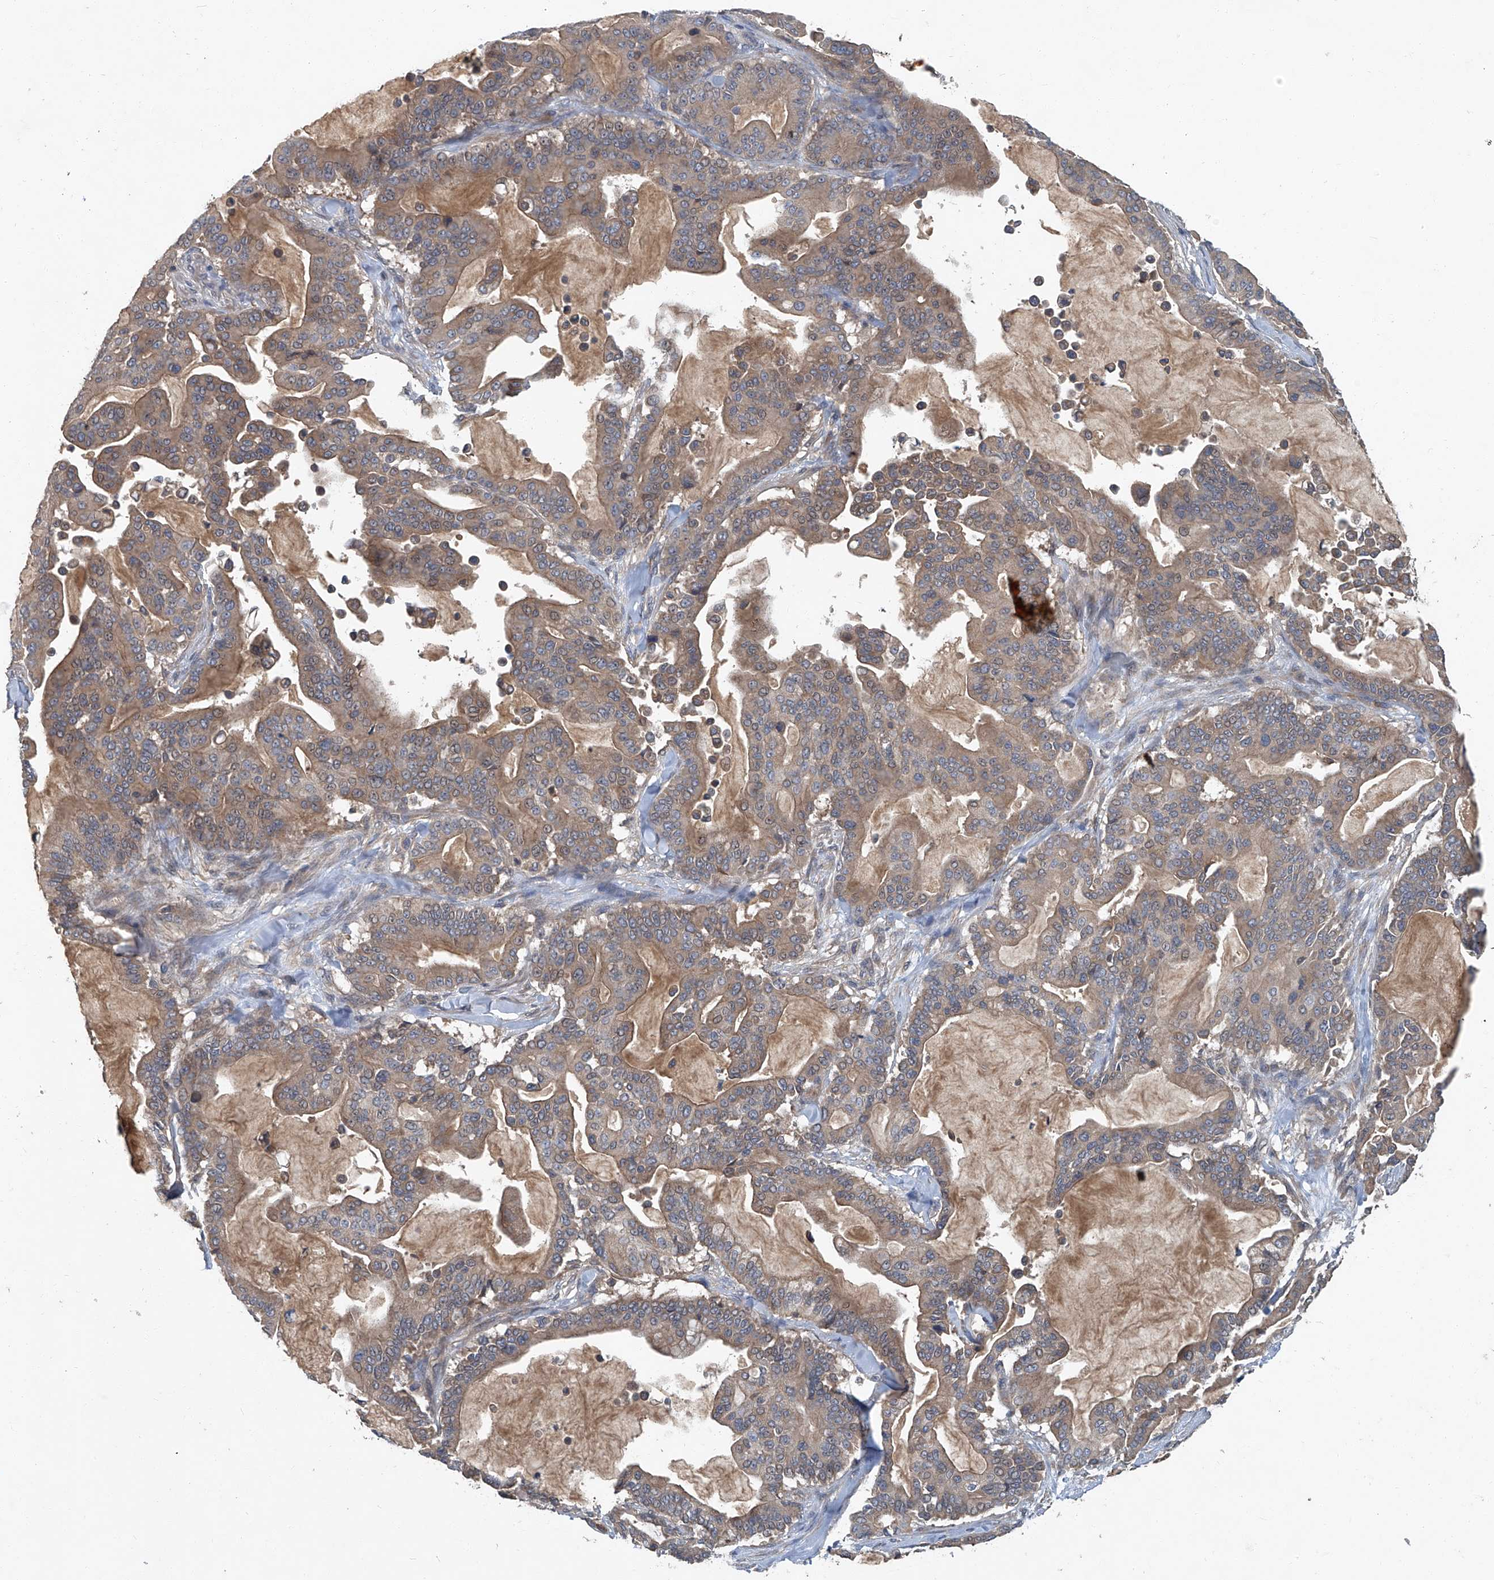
{"staining": {"intensity": "weak", "quantity": ">75%", "location": "cytoplasmic/membranous"}, "tissue": "pancreatic cancer", "cell_type": "Tumor cells", "image_type": "cancer", "snomed": [{"axis": "morphology", "description": "Adenocarcinoma, NOS"}, {"axis": "topography", "description": "Pancreas"}], "caption": "DAB immunohistochemical staining of human pancreatic cancer (adenocarcinoma) demonstrates weak cytoplasmic/membranous protein positivity in approximately >75% of tumor cells. The staining is performed using DAB (3,3'-diaminobenzidine) brown chromogen to label protein expression. The nuclei are counter-stained blue using hematoxylin.", "gene": "ANKRD34A", "patient": {"sex": "male", "age": 63}}